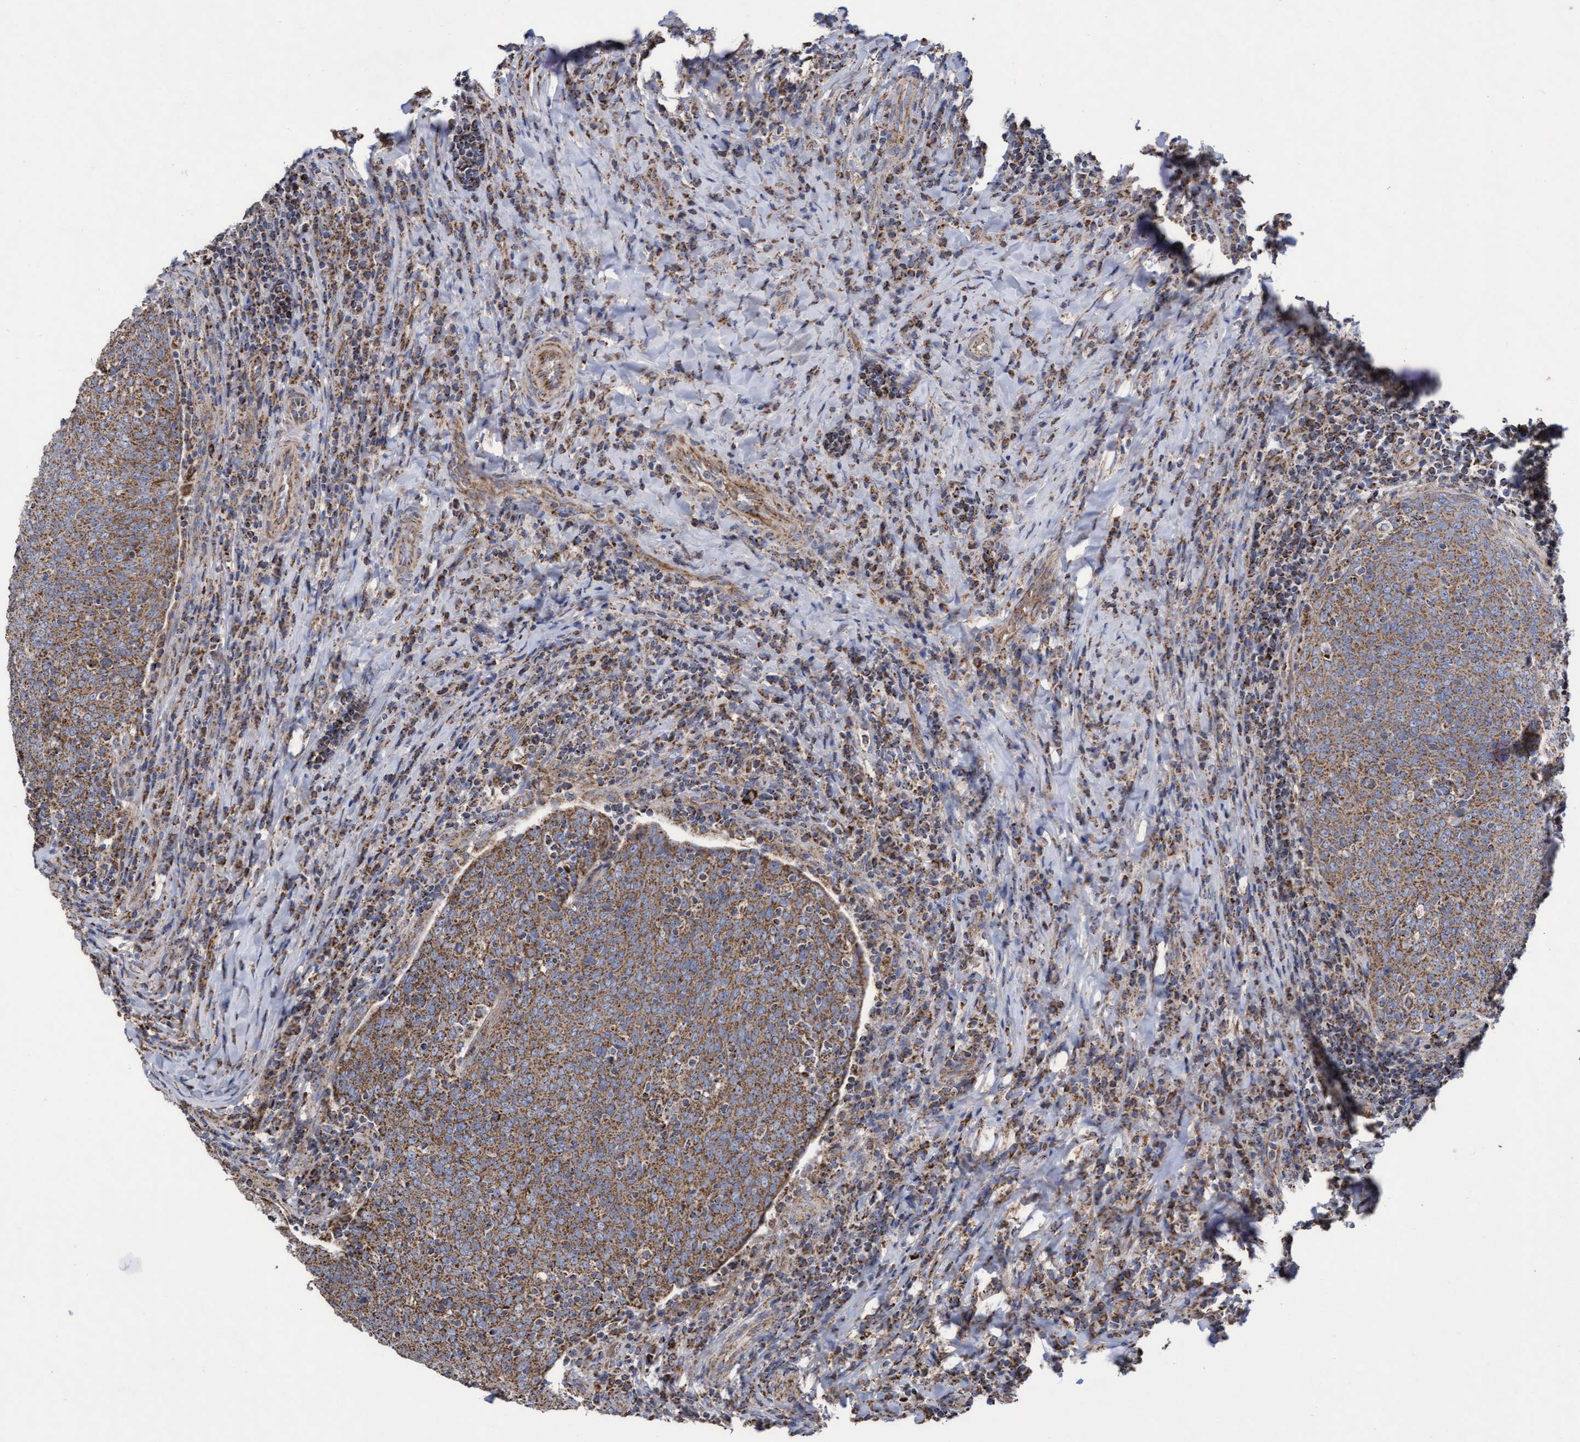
{"staining": {"intensity": "moderate", "quantity": ">75%", "location": "cytoplasmic/membranous"}, "tissue": "head and neck cancer", "cell_type": "Tumor cells", "image_type": "cancer", "snomed": [{"axis": "morphology", "description": "Squamous cell carcinoma, NOS"}, {"axis": "morphology", "description": "Squamous cell carcinoma, metastatic, NOS"}, {"axis": "topography", "description": "Lymph node"}, {"axis": "topography", "description": "Head-Neck"}], "caption": "Protein staining displays moderate cytoplasmic/membranous positivity in about >75% of tumor cells in head and neck squamous cell carcinoma.", "gene": "COBL", "patient": {"sex": "male", "age": 62}}